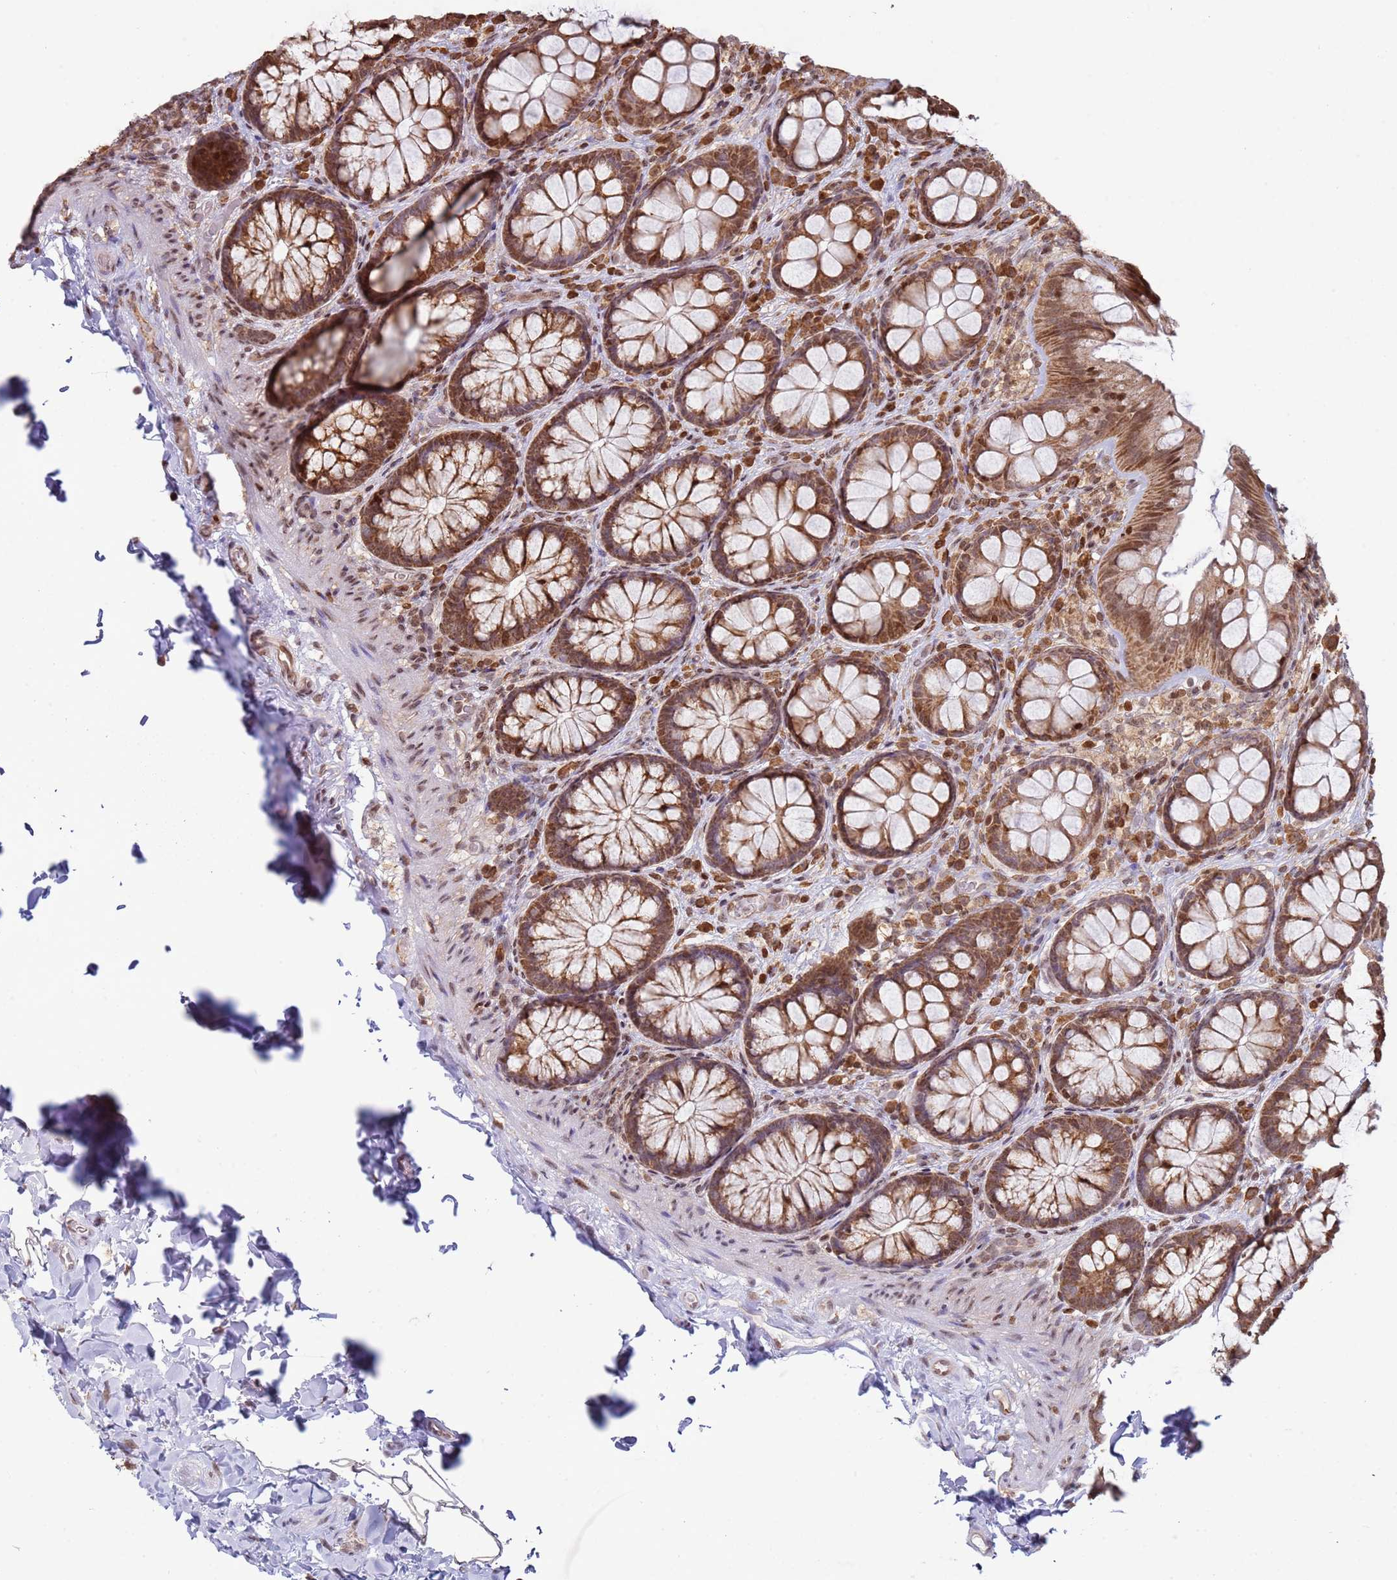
{"staining": {"intensity": "weak", "quantity": "25%-75%", "location": "cytoplasmic/membranous"}, "tissue": "colon", "cell_type": "Endothelial cells", "image_type": "normal", "snomed": [{"axis": "morphology", "description": "Normal tissue, NOS"}, {"axis": "topography", "description": "Colon"}], "caption": "Brown immunohistochemical staining in normal human colon demonstrates weak cytoplasmic/membranous expression in about 25%-75% of endothelial cells. Using DAB (brown) and hematoxylin (blue) stains, captured at high magnification using brightfield microscopy.", "gene": "SCAF1", "patient": {"sex": "male", "age": 46}}